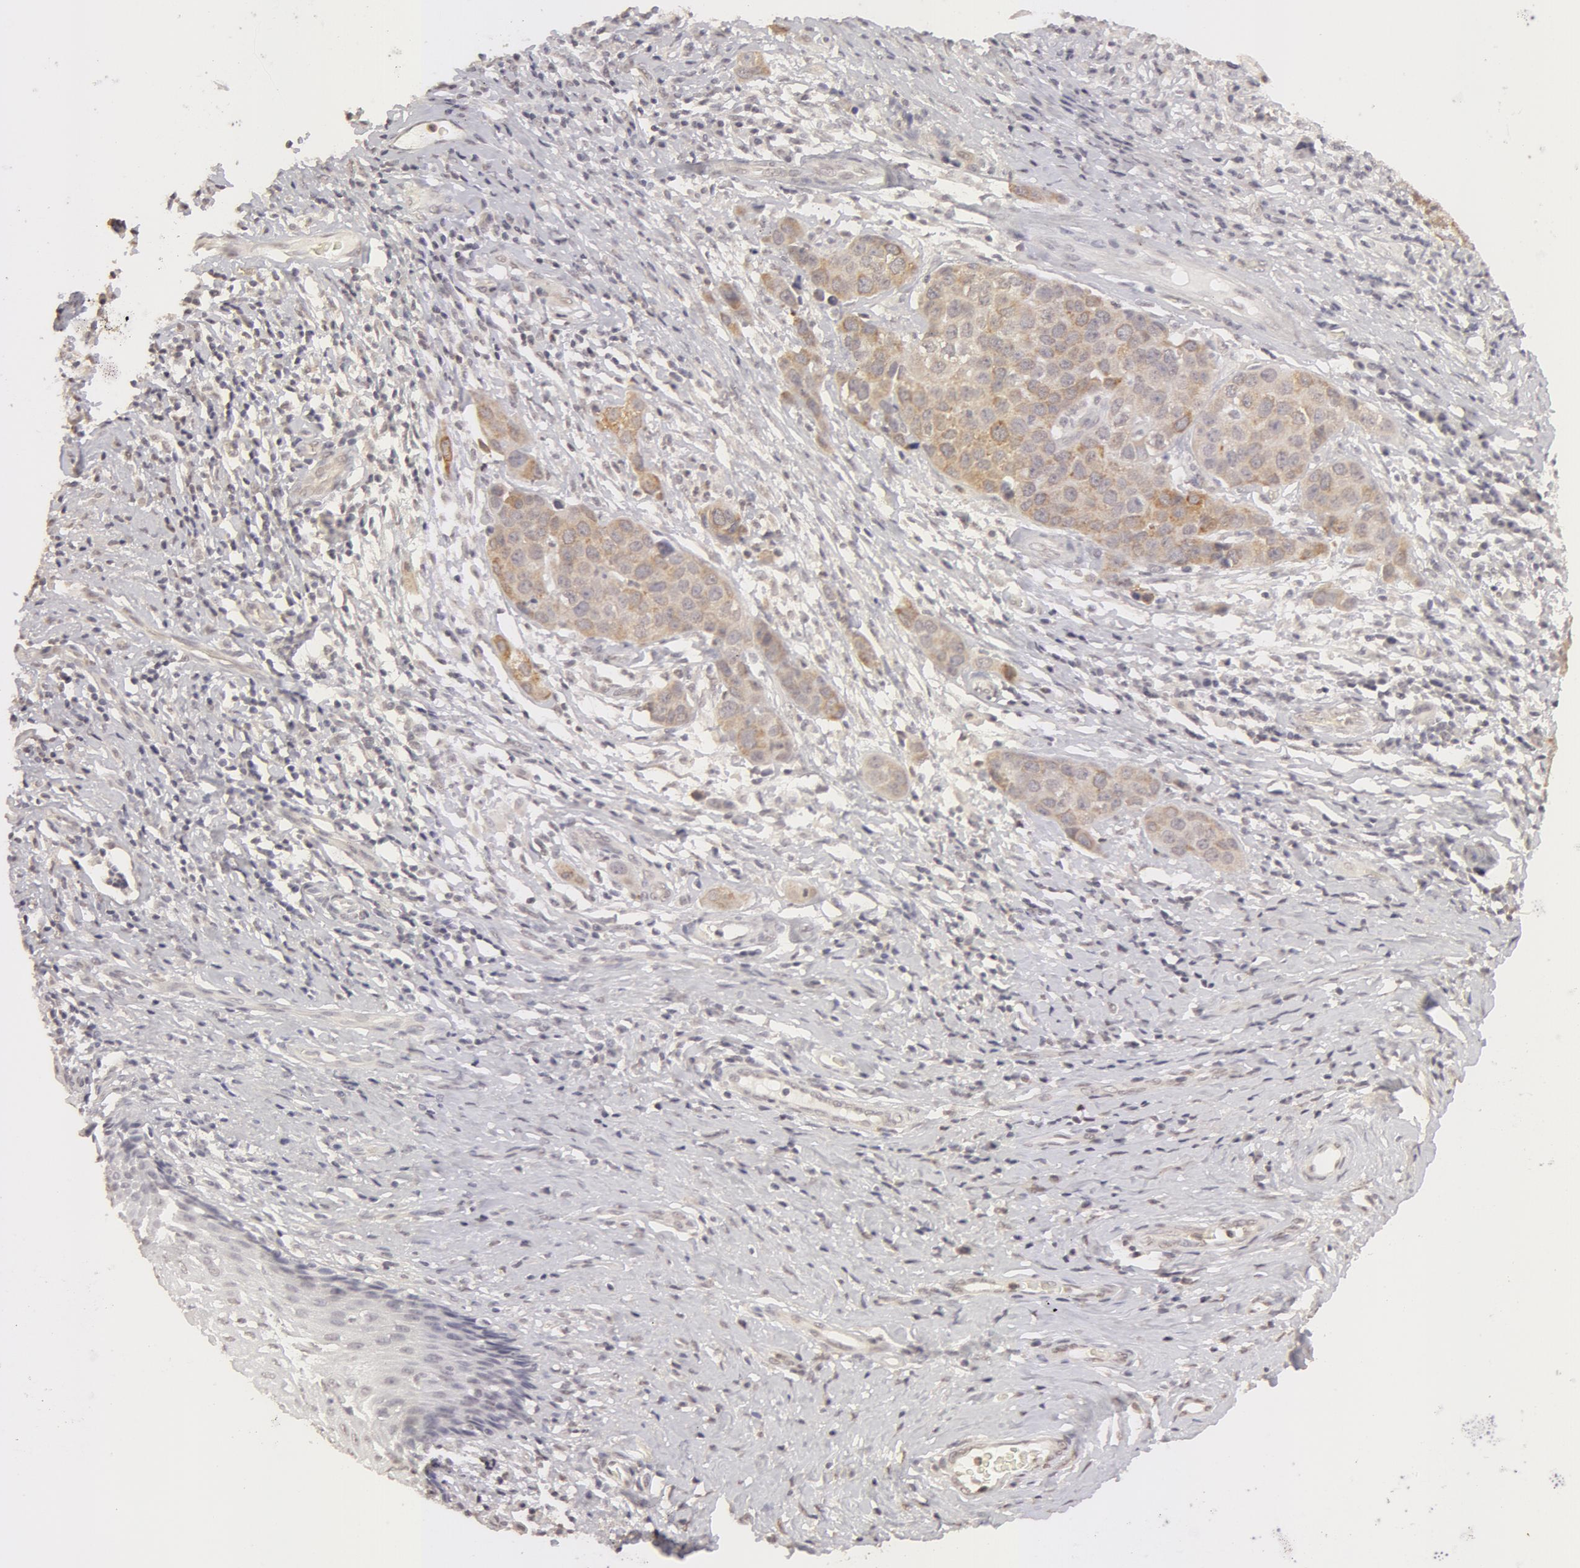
{"staining": {"intensity": "weak", "quantity": ">75%", "location": "cytoplasmic/membranous"}, "tissue": "cervical cancer", "cell_type": "Tumor cells", "image_type": "cancer", "snomed": [{"axis": "morphology", "description": "Squamous cell carcinoma, NOS"}, {"axis": "topography", "description": "Cervix"}], "caption": "The photomicrograph displays a brown stain indicating the presence of a protein in the cytoplasmic/membranous of tumor cells in squamous cell carcinoma (cervical). (DAB (3,3'-diaminobenzidine) IHC, brown staining for protein, blue staining for nuclei).", "gene": "ADAM10", "patient": {"sex": "female", "age": 54}}